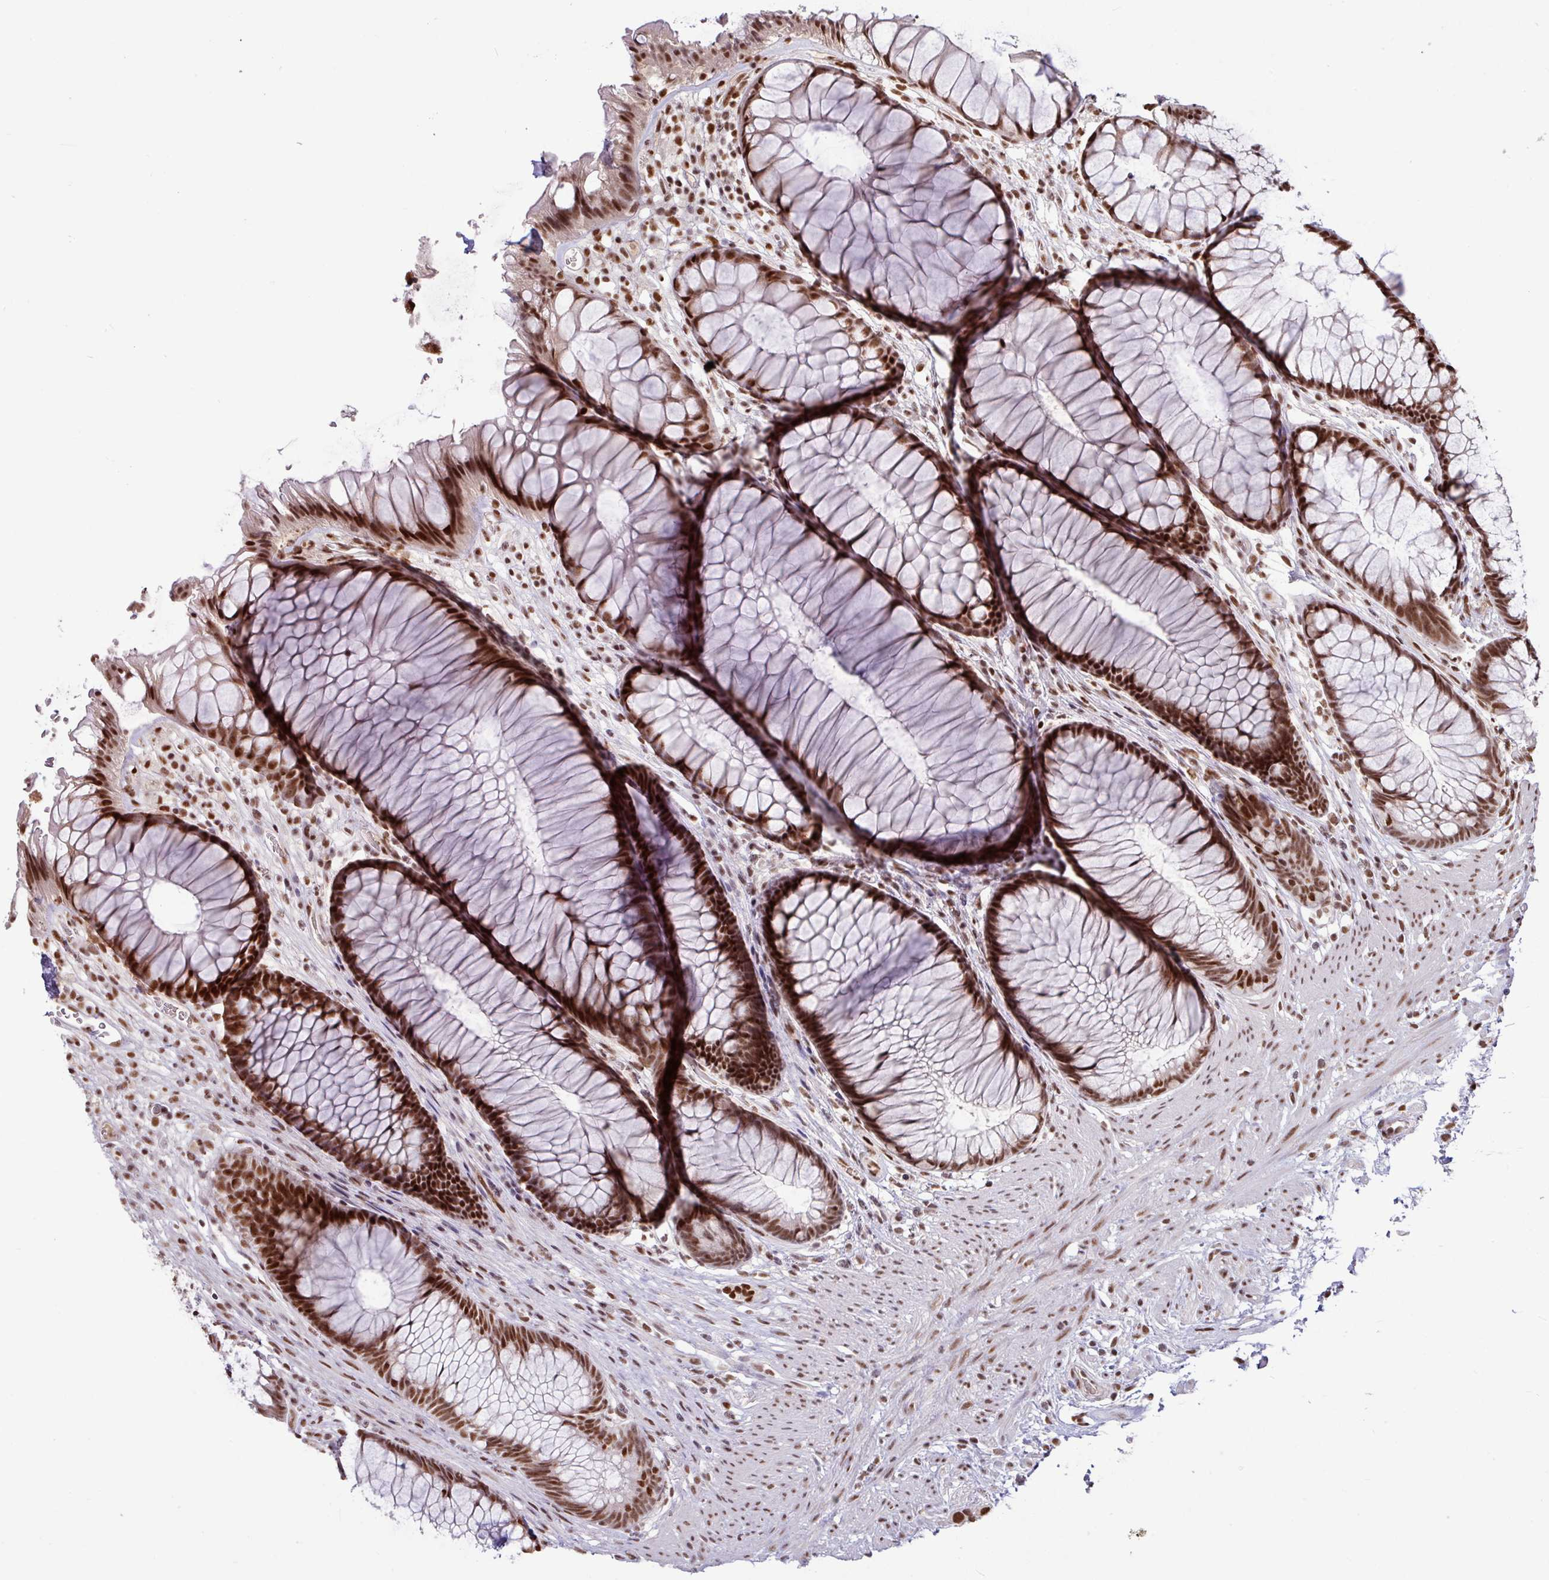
{"staining": {"intensity": "strong", "quantity": ">75%", "location": "nuclear"}, "tissue": "rectum", "cell_type": "Glandular cells", "image_type": "normal", "snomed": [{"axis": "morphology", "description": "Normal tissue, NOS"}, {"axis": "topography", "description": "Smooth muscle"}, {"axis": "topography", "description": "Rectum"}], "caption": "Glandular cells exhibit strong nuclear staining in approximately >75% of cells in unremarkable rectum.", "gene": "TDG", "patient": {"sex": "male", "age": 53}}